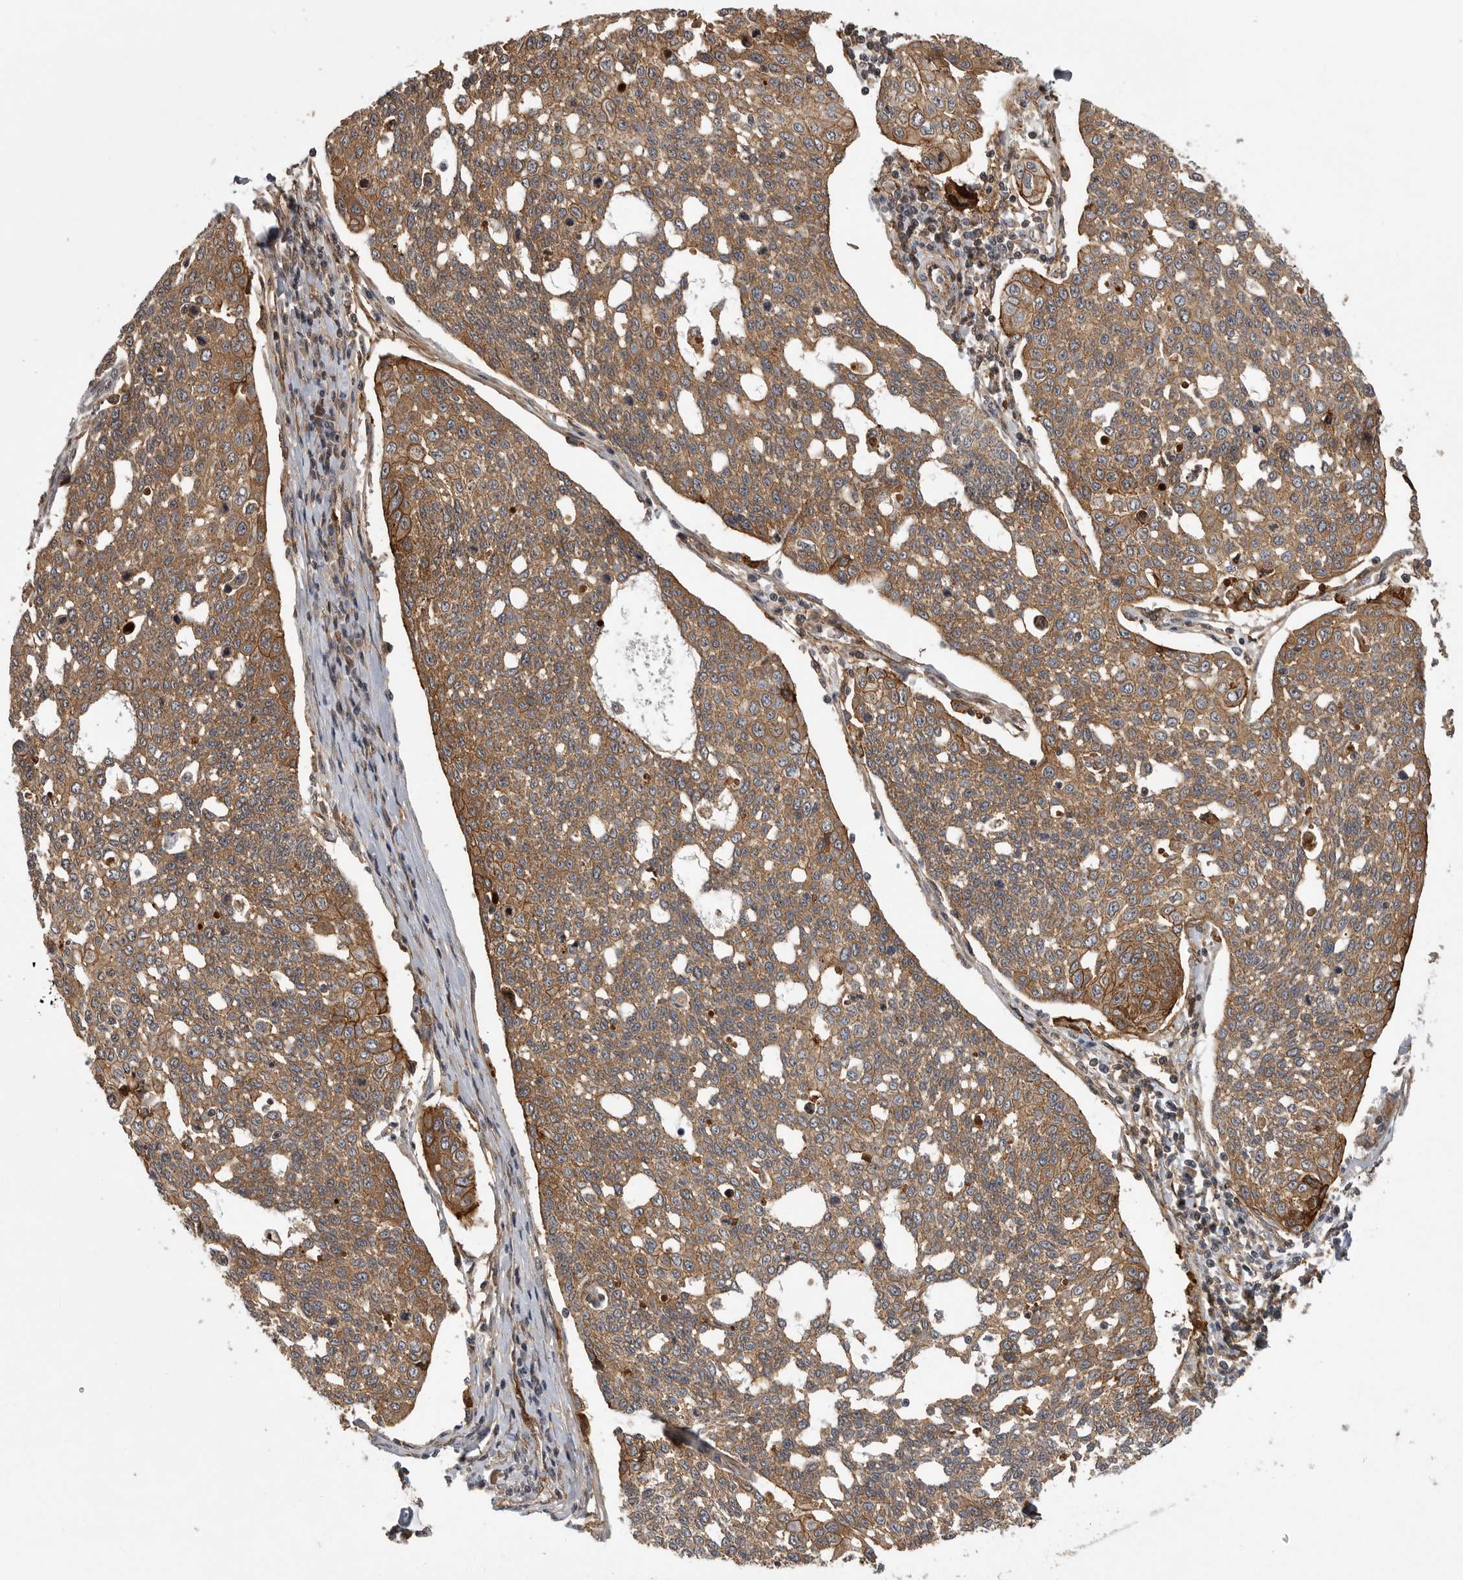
{"staining": {"intensity": "moderate", "quantity": ">75%", "location": "cytoplasmic/membranous"}, "tissue": "cervical cancer", "cell_type": "Tumor cells", "image_type": "cancer", "snomed": [{"axis": "morphology", "description": "Squamous cell carcinoma, NOS"}, {"axis": "topography", "description": "Cervix"}], "caption": "Protein expression analysis of cervical squamous cell carcinoma demonstrates moderate cytoplasmic/membranous positivity in about >75% of tumor cells.", "gene": "NECTIN1", "patient": {"sex": "female", "age": 34}}